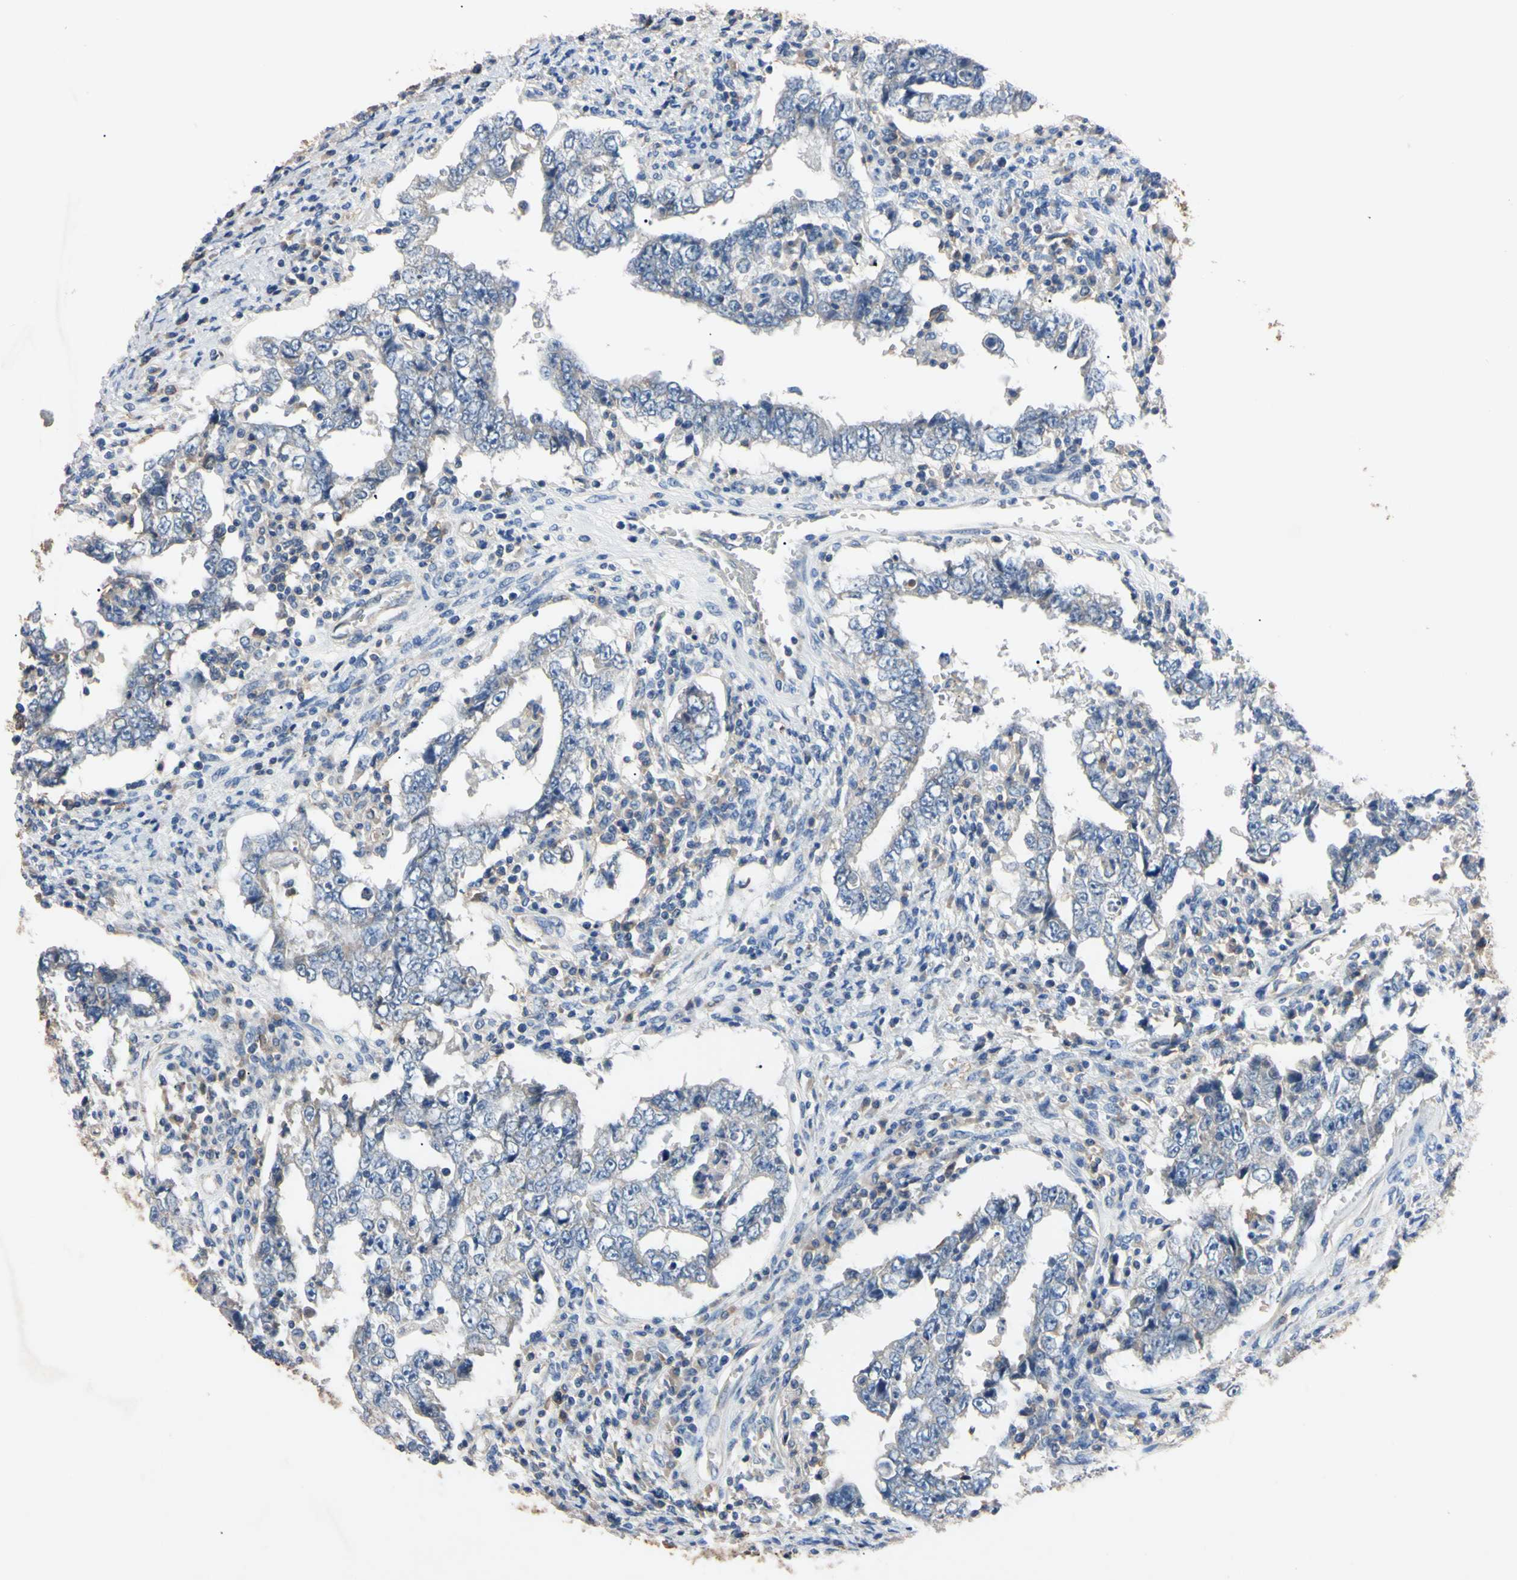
{"staining": {"intensity": "negative", "quantity": "none", "location": "none"}, "tissue": "testis cancer", "cell_type": "Tumor cells", "image_type": "cancer", "snomed": [{"axis": "morphology", "description": "Carcinoma, Embryonal, NOS"}, {"axis": "topography", "description": "Testis"}], "caption": "Immunohistochemistry (IHC) image of human testis cancer (embryonal carcinoma) stained for a protein (brown), which displays no staining in tumor cells. (DAB immunohistochemistry (IHC) visualized using brightfield microscopy, high magnification).", "gene": "PNKD", "patient": {"sex": "male", "age": 26}}